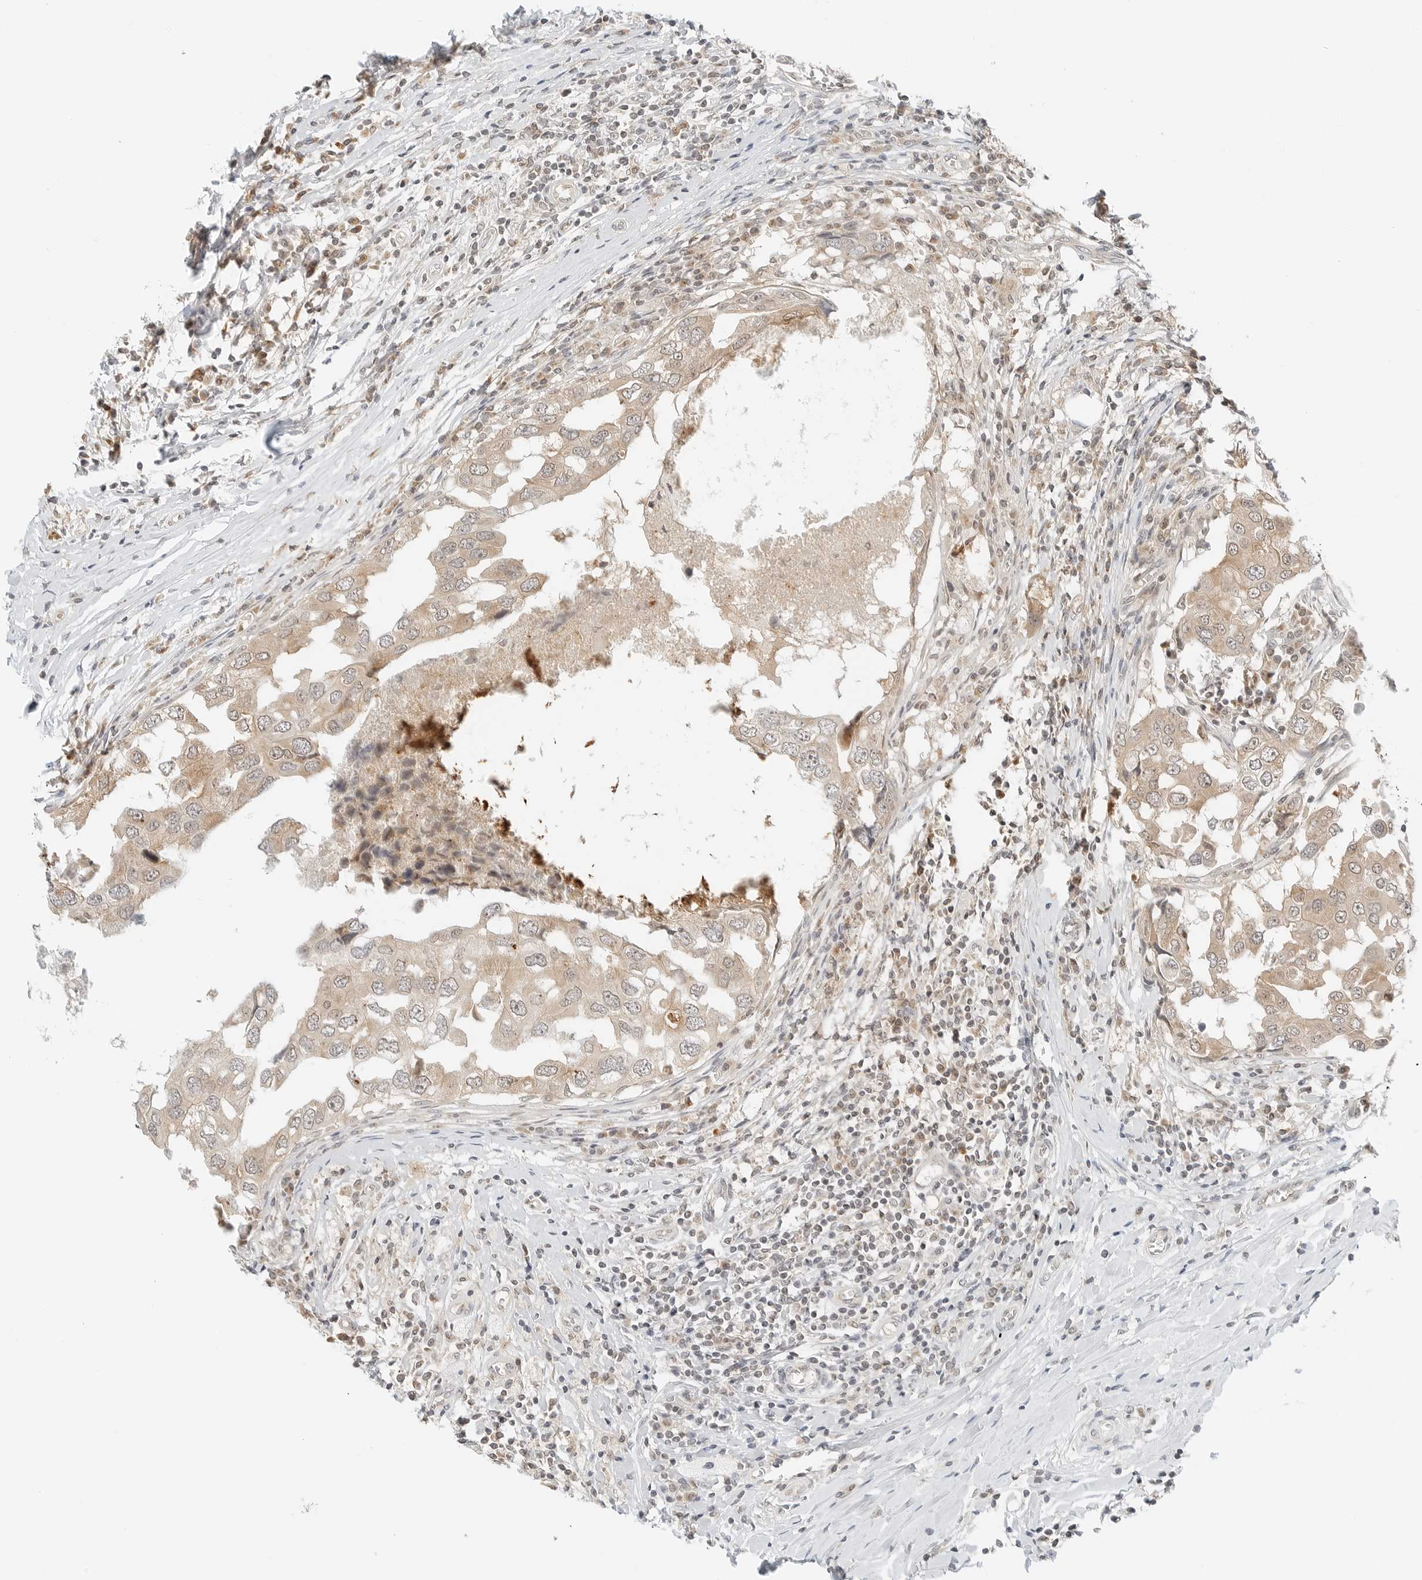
{"staining": {"intensity": "weak", "quantity": ">75%", "location": "cytoplasmic/membranous"}, "tissue": "breast cancer", "cell_type": "Tumor cells", "image_type": "cancer", "snomed": [{"axis": "morphology", "description": "Duct carcinoma"}, {"axis": "topography", "description": "Breast"}], "caption": "This histopathology image reveals immunohistochemistry staining of human breast cancer, with low weak cytoplasmic/membranous staining in about >75% of tumor cells.", "gene": "IQCC", "patient": {"sex": "female", "age": 27}}